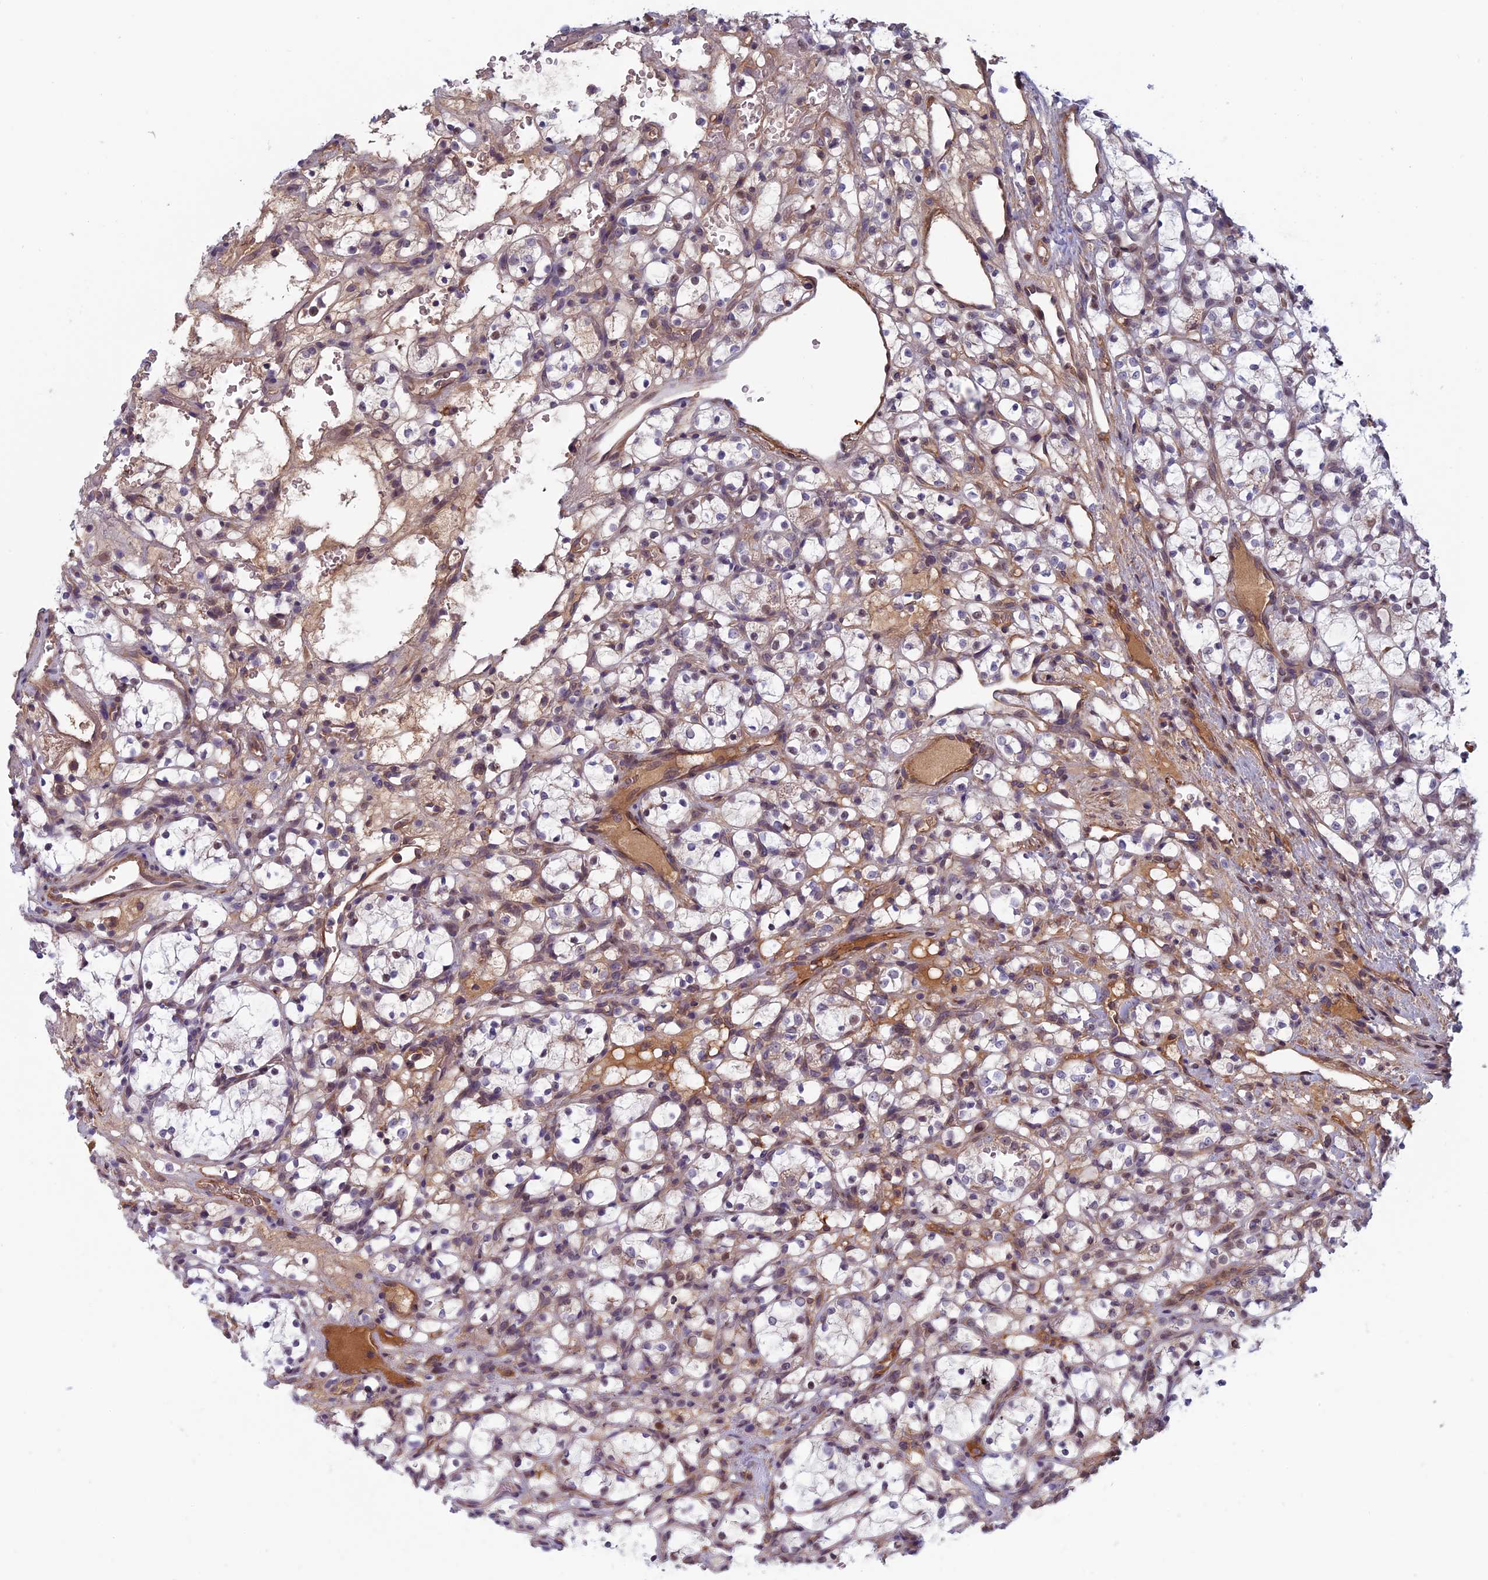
{"staining": {"intensity": "moderate", "quantity": "<25%", "location": "cytoplasmic/membranous,nuclear"}, "tissue": "renal cancer", "cell_type": "Tumor cells", "image_type": "cancer", "snomed": [{"axis": "morphology", "description": "Adenocarcinoma, NOS"}, {"axis": "topography", "description": "Kidney"}], "caption": "Immunohistochemical staining of human renal adenocarcinoma shows low levels of moderate cytoplasmic/membranous and nuclear protein staining in approximately <25% of tumor cells.", "gene": "FADS1", "patient": {"sex": "female", "age": 69}}